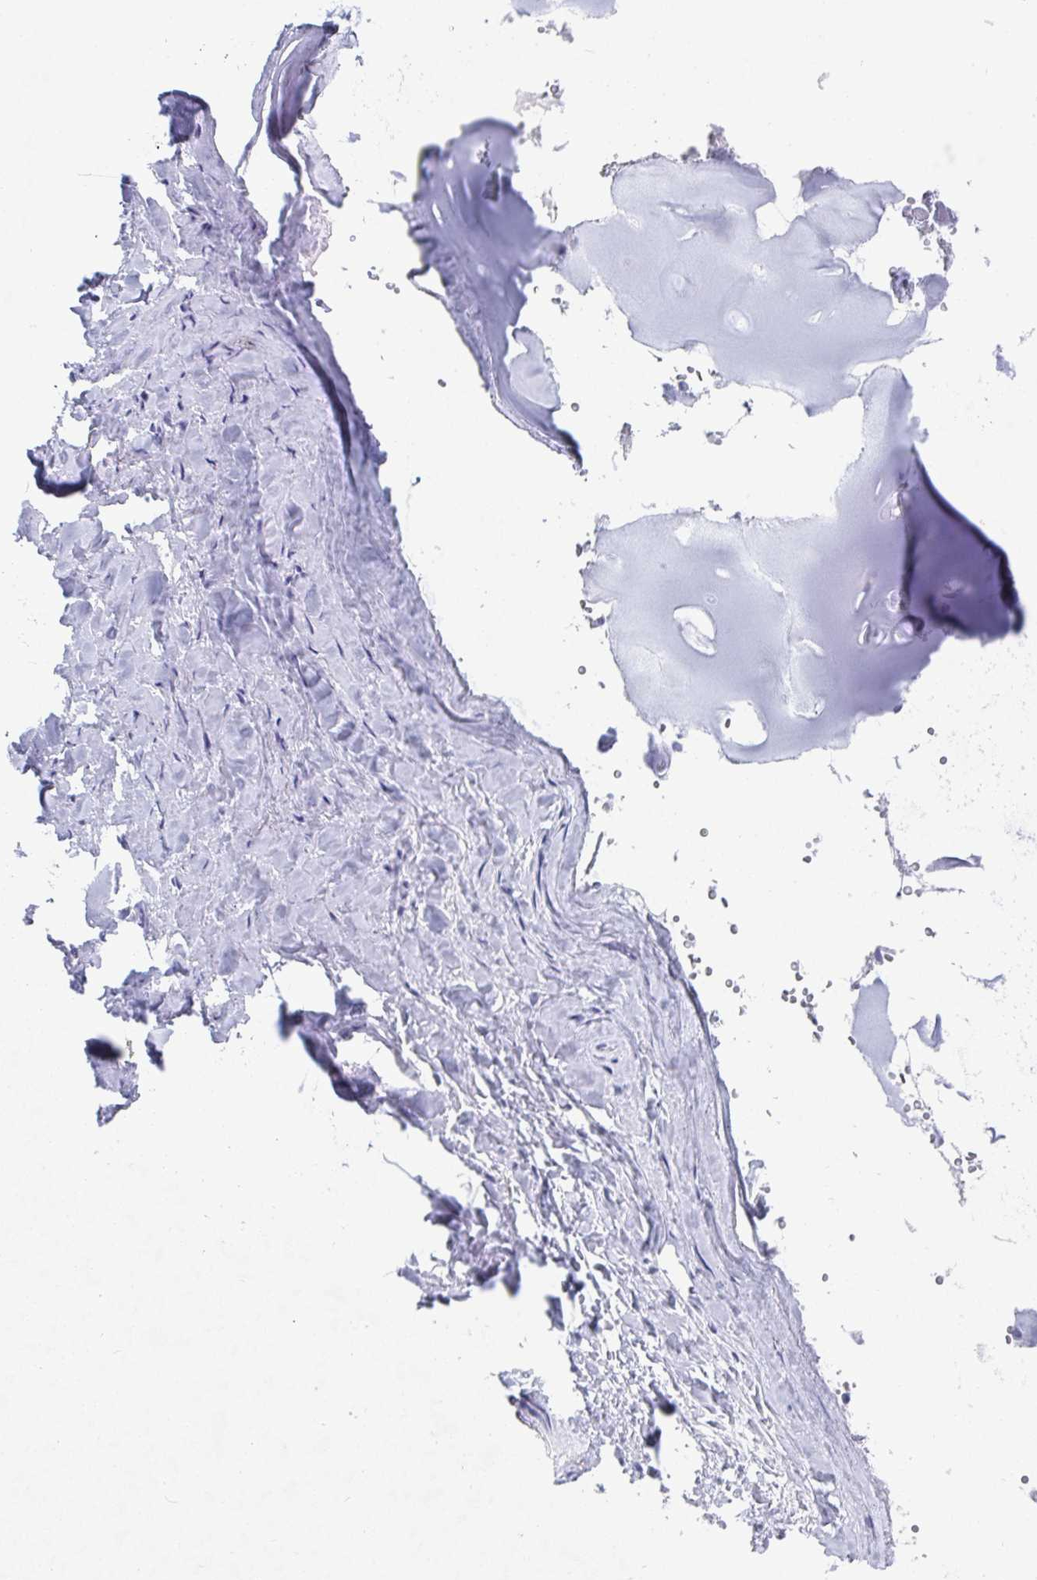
{"staining": {"intensity": "negative", "quantity": "none", "location": "none"}, "tissue": "soft tissue", "cell_type": "Chondrocytes", "image_type": "normal", "snomed": [{"axis": "morphology", "description": "Normal tissue, NOS"}, {"axis": "topography", "description": "Cartilage tissue"}, {"axis": "topography", "description": "Nasopharynx"}, {"axis": "topography", "description": "Thyroid gland"}], "caption": "High magnification brightfield microscopy of normal soft tissue stained with DAB (3,3'-diaminobenzidine) (brown) and counterstained with hematoxylin (blue): chondrocytes show no significant positivity. (DAB (3,3'-diaminobenzidine) immunohistochemistry (IHC), high magnification).", "gene": "GRIA1", "patient": {"sex": "male", "age": 63}}